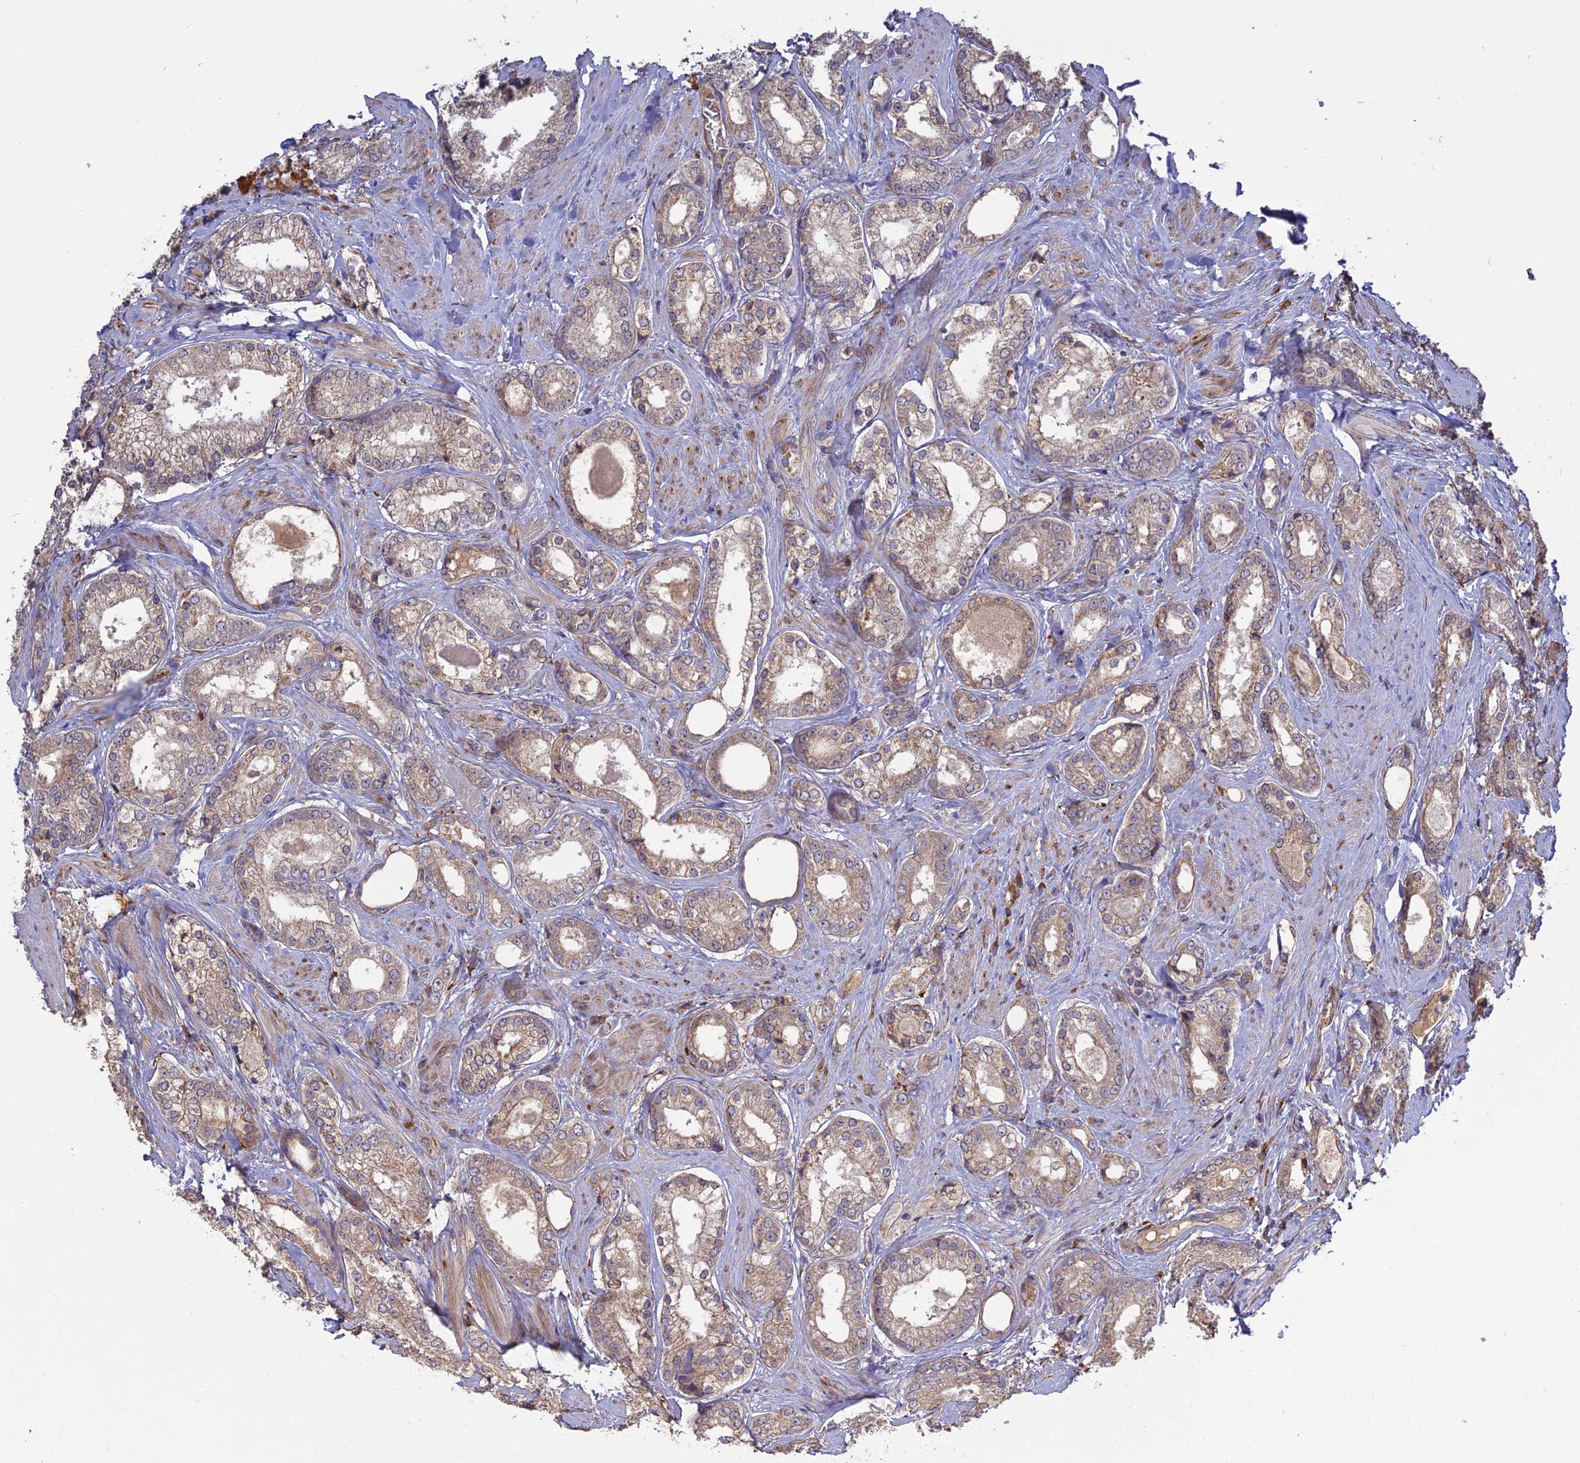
{"staining": {"intensity": "weak", "quantity": "<25%", "location": "cytoplasmic/membranous"}, "tissue": "prostate cancer", "cell_type": "Tumor cells", "image_type": "cancer", "snomed": [{"axis": "morphology", "description": "Adenocarcinoma, Low grade"}, {"axis": "topography", "description": "Prostate"}], "caption": "Immunohistochemistry (IHC) of human low-grade adenocarcinoma (prostate) demonstrates no expression in tumor cells.", "gene": "PPIC", "patient": {"sex": "male", "age": 68}}